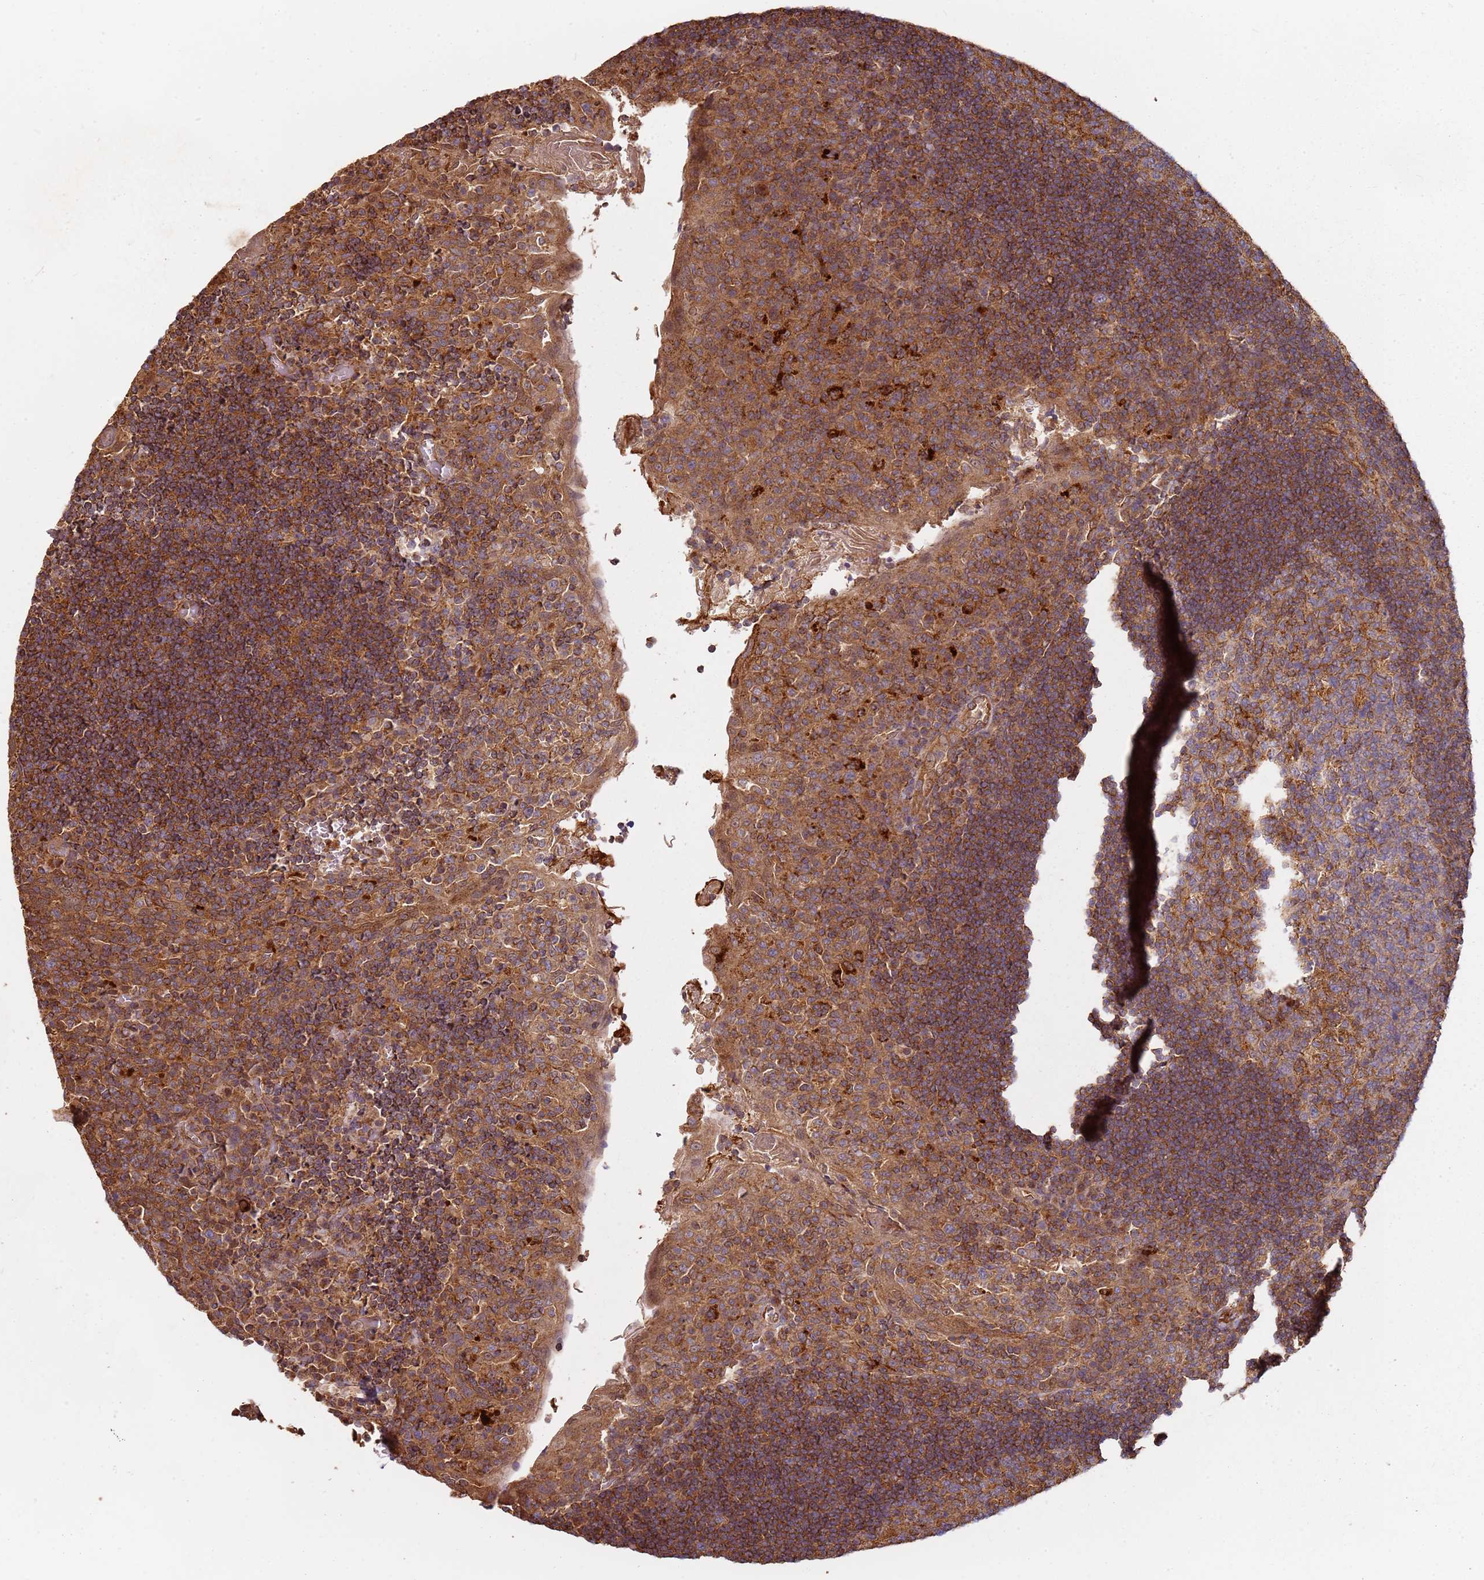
{"staining": {"intensity": "moderate", "quantity": "25%-75%", "location": "cytoplasmic/membranous"}, "tissue": "tonsil", "cell_type": "Germinal center cells", "image_type": "normal", "snomed": [{"axis": "morphology", "description": "Normal tissue, NOS"}, {"axis": "topography", "description": "Tonsil"}], "caption": "Tonsil was stained to show a protein in brown. There is medium levels of moderate cytoplasmic/membranous positivity in about 25%-75% of germinal center cells. Nuclei are stained in blue.", "gene": "SCGB2B2", "patient": {"sex": "male", "age": 17}}